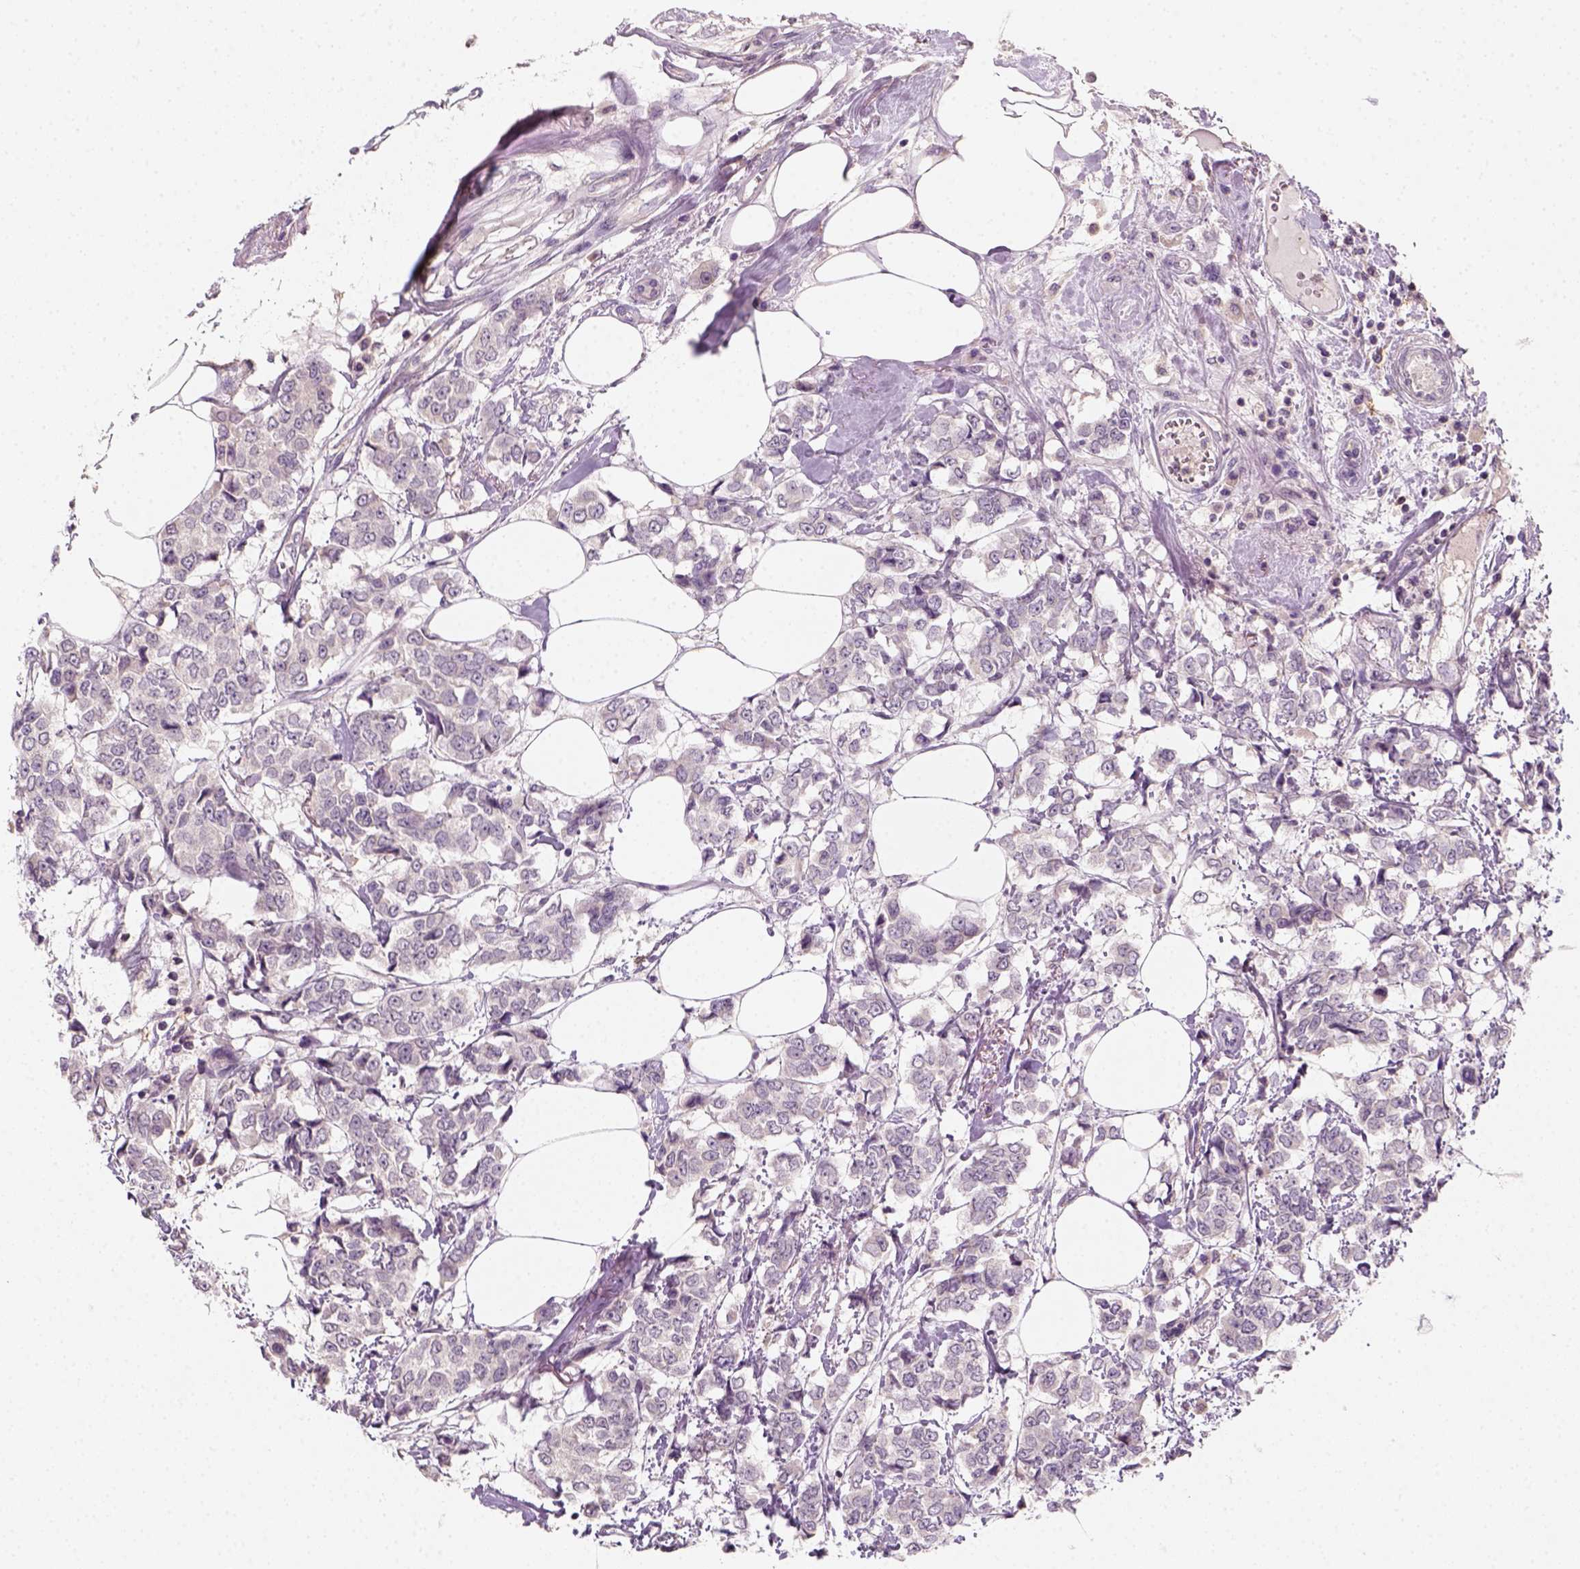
{"staining": {"intensity": "negative", "quantity": "none", "location": "none"}, "tissue": "breast cancer", "cell_type": "Tumor cells", "image_type": "cancer", "snomed": [{"axis": "morphology", "description": "Duct carcinoma"}, {"axis": "topography", "description": "Breast"}], "caption": "The image reveals no staining of tumor cells in breast infiltrating ductal carcinoma.", "gene": "AQP9", "patient": {"sex": "female", "age": 94}}